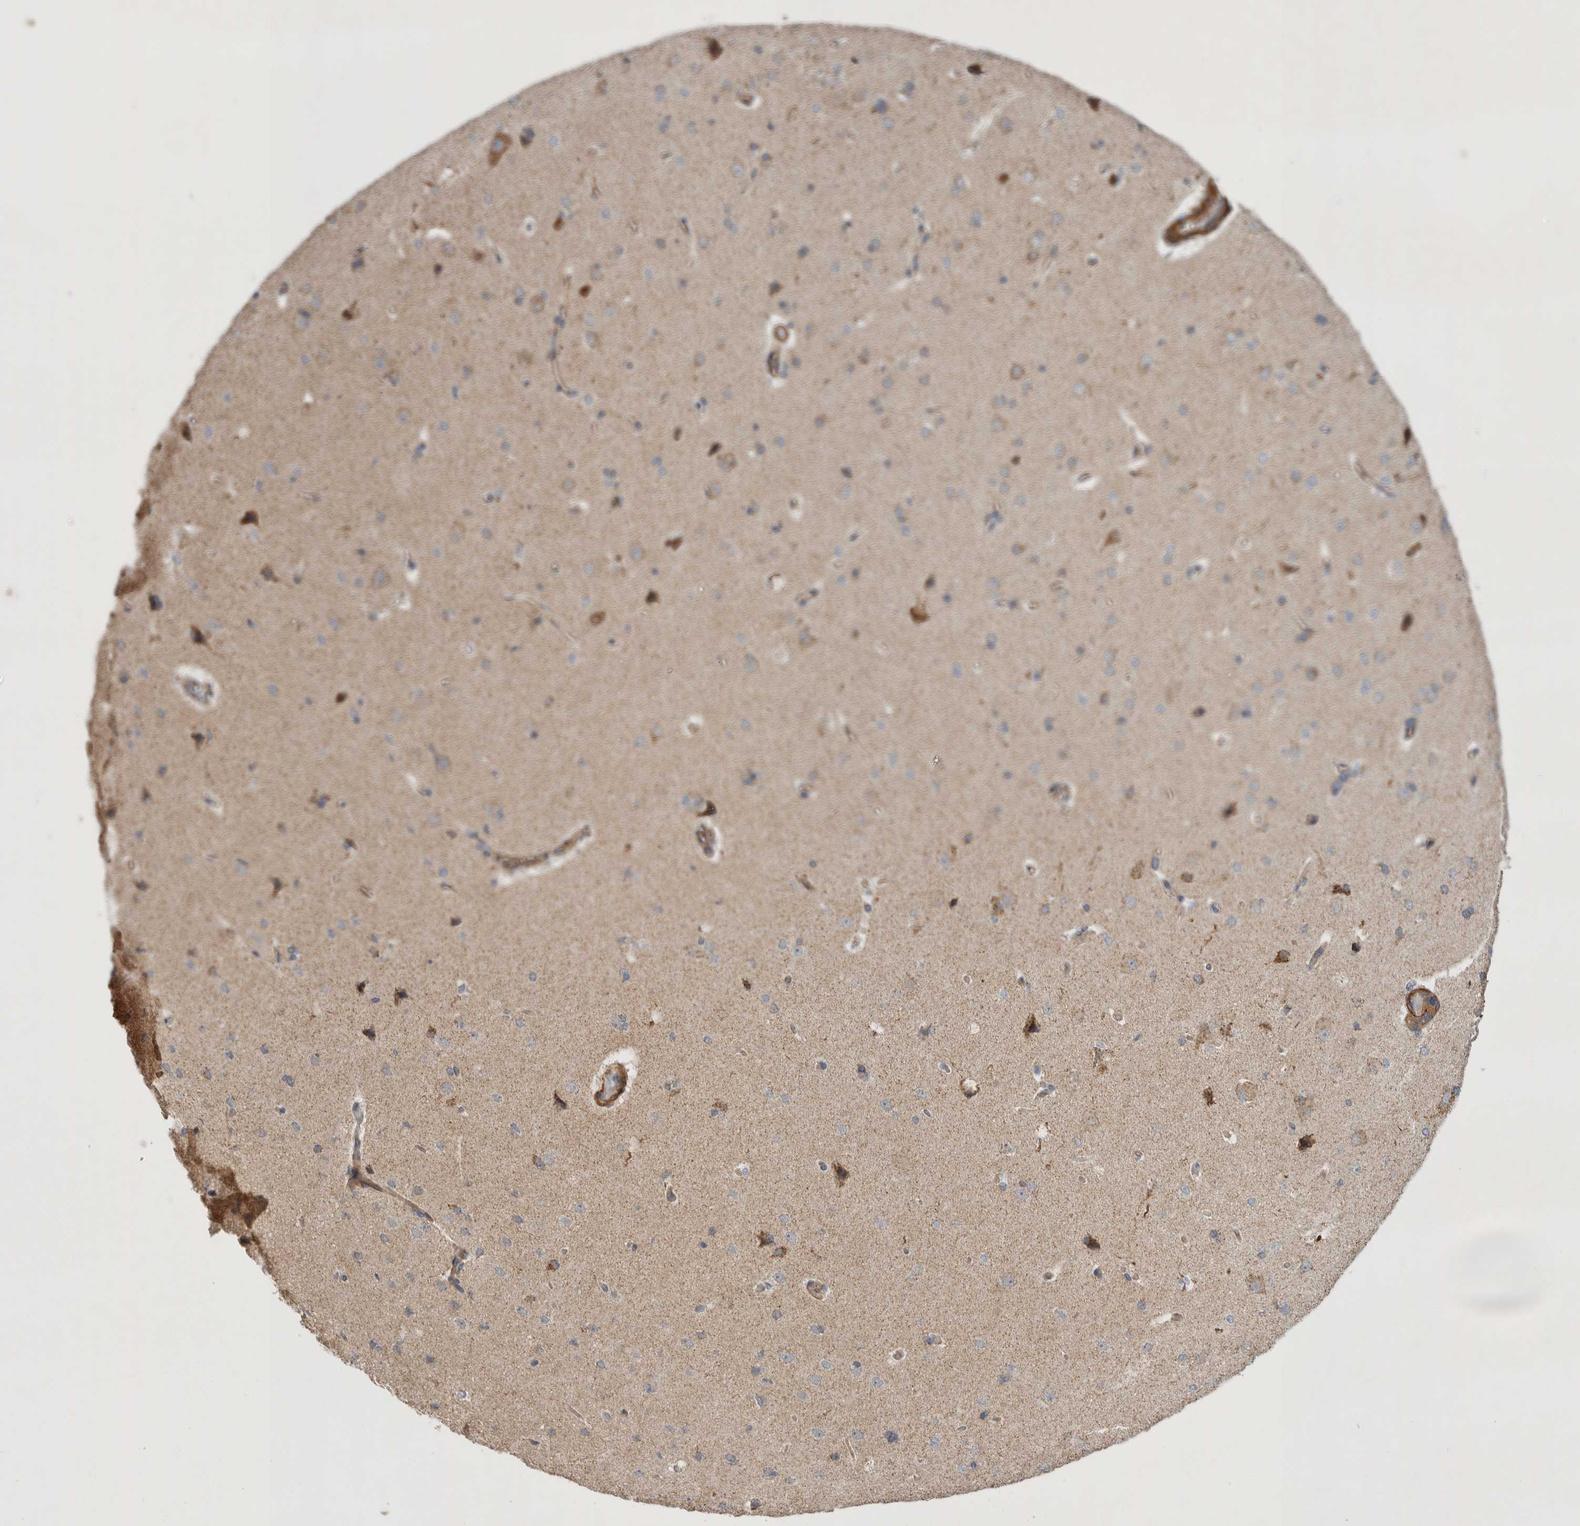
{"staining": {"intensity": "negative", "quantity": "none", "location": "none"}, "tissue": "cerebral cortex", "cell_type": "Endothelial cells", "image_type": "normal", "snomed": [{"axis": "morphology", "description": "Normal tissue, NOS"}, {"axis": "topography", "description": "Cerebral cortex"}], "caption": "Immunohistochemistry (IHC) micrograph of normal cerebral cortex stained for a protein (brown), which reveals no staining in endothelial cells.", "gene": "SFXN2", "patient": {"sex": "male", "age": 62}}